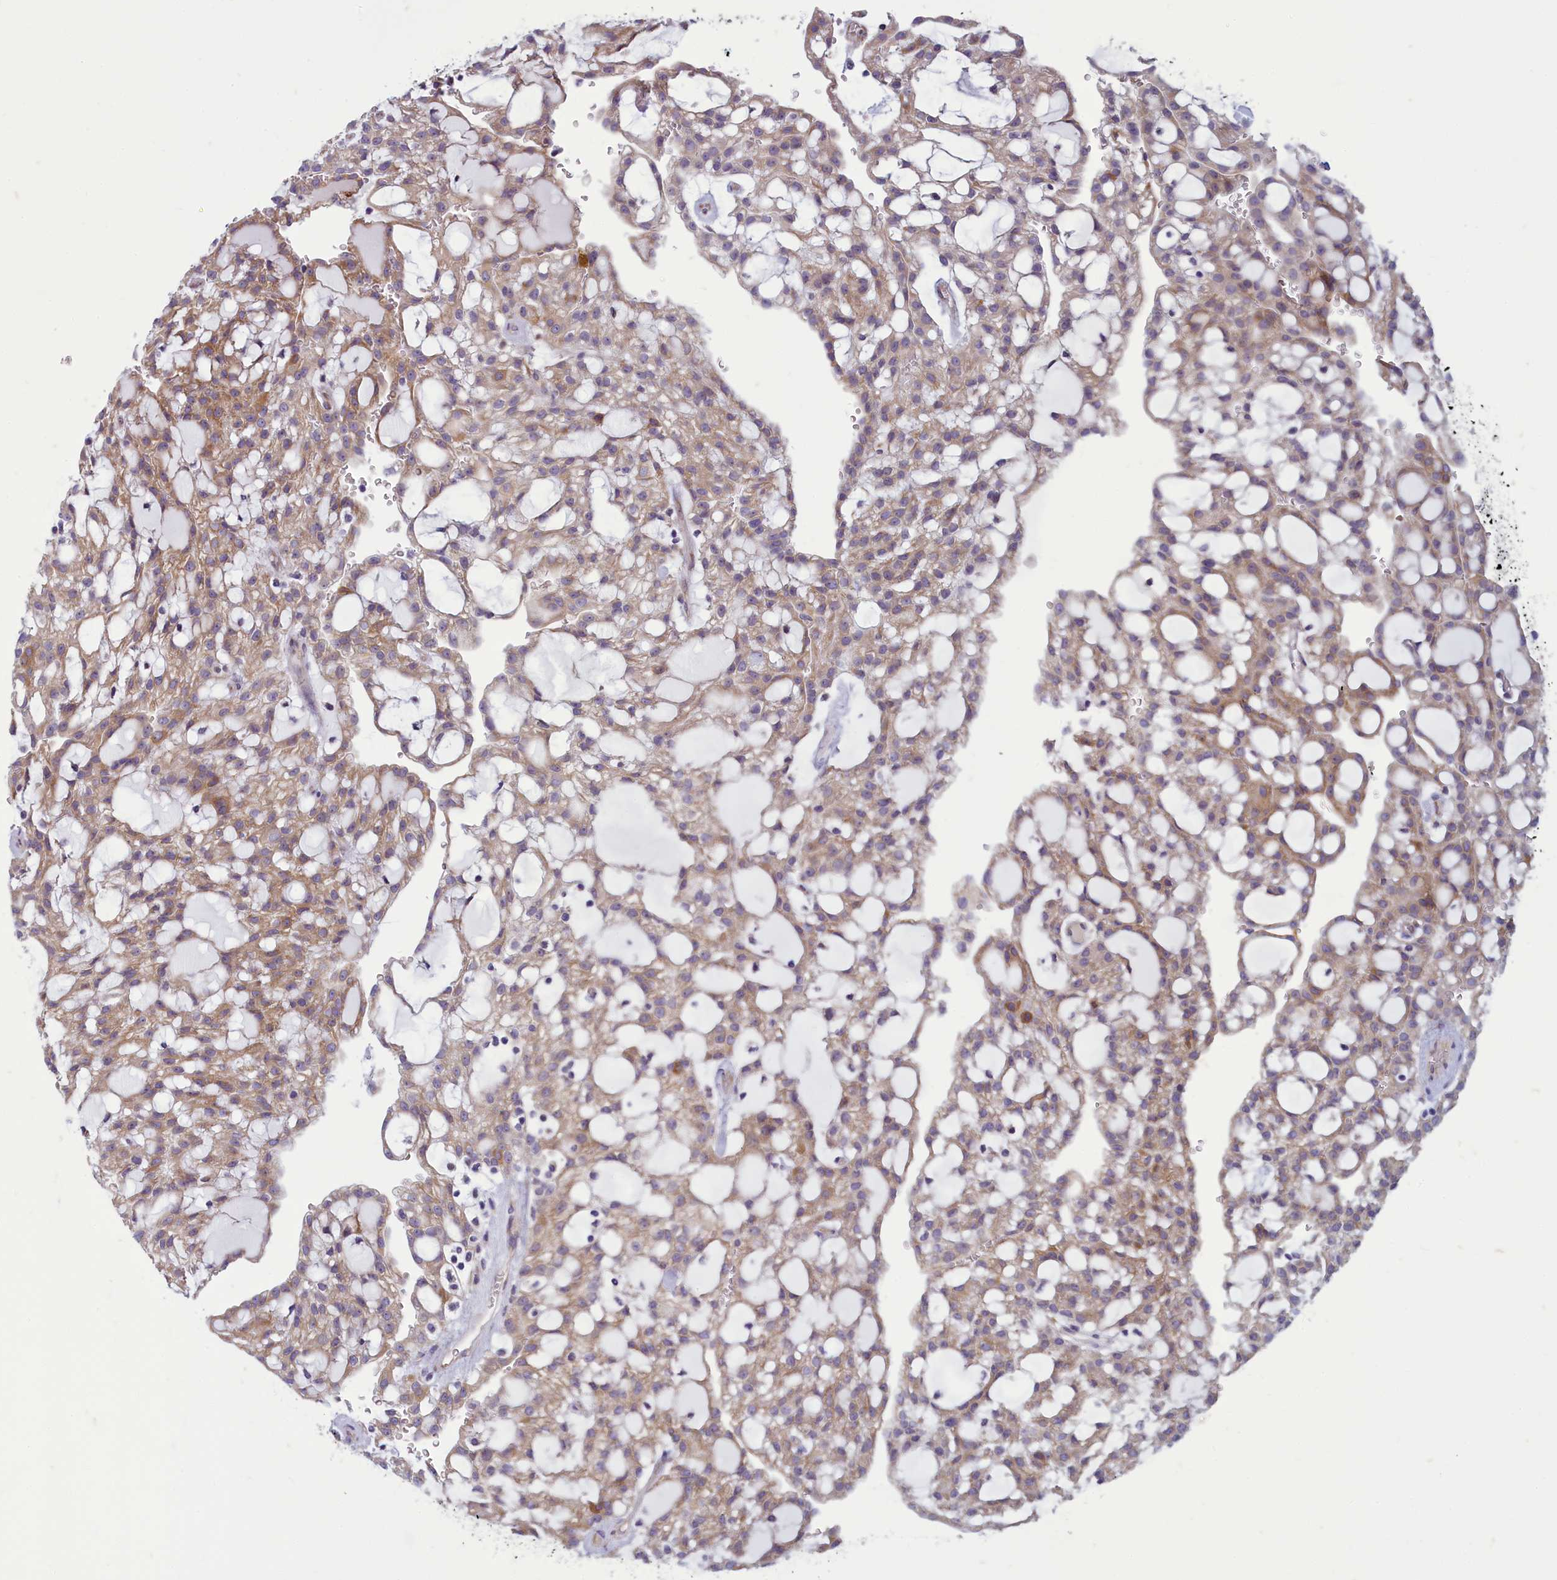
{"staining": {"intensity": "weak", "quantity": ">75%", "location": "cytoplasmic/membranous"}, "tissue": "renal cancer", "cell_type": "Tumor cells", "image_type": "cancer", "snomed": [{"axis": "morphology", "description": "Adenocarcinoma, NOS"}, {"axis": "topography", "description": "Kidney"}], "caption": "There is low levels of weak cytoplasmic/membranous staining in tumor cells of renal cancer, as demonstrated by immunohistochemical staining (brown color).", "gene": "CENATAC", "patient": {"sex": "male", "age": 63}}